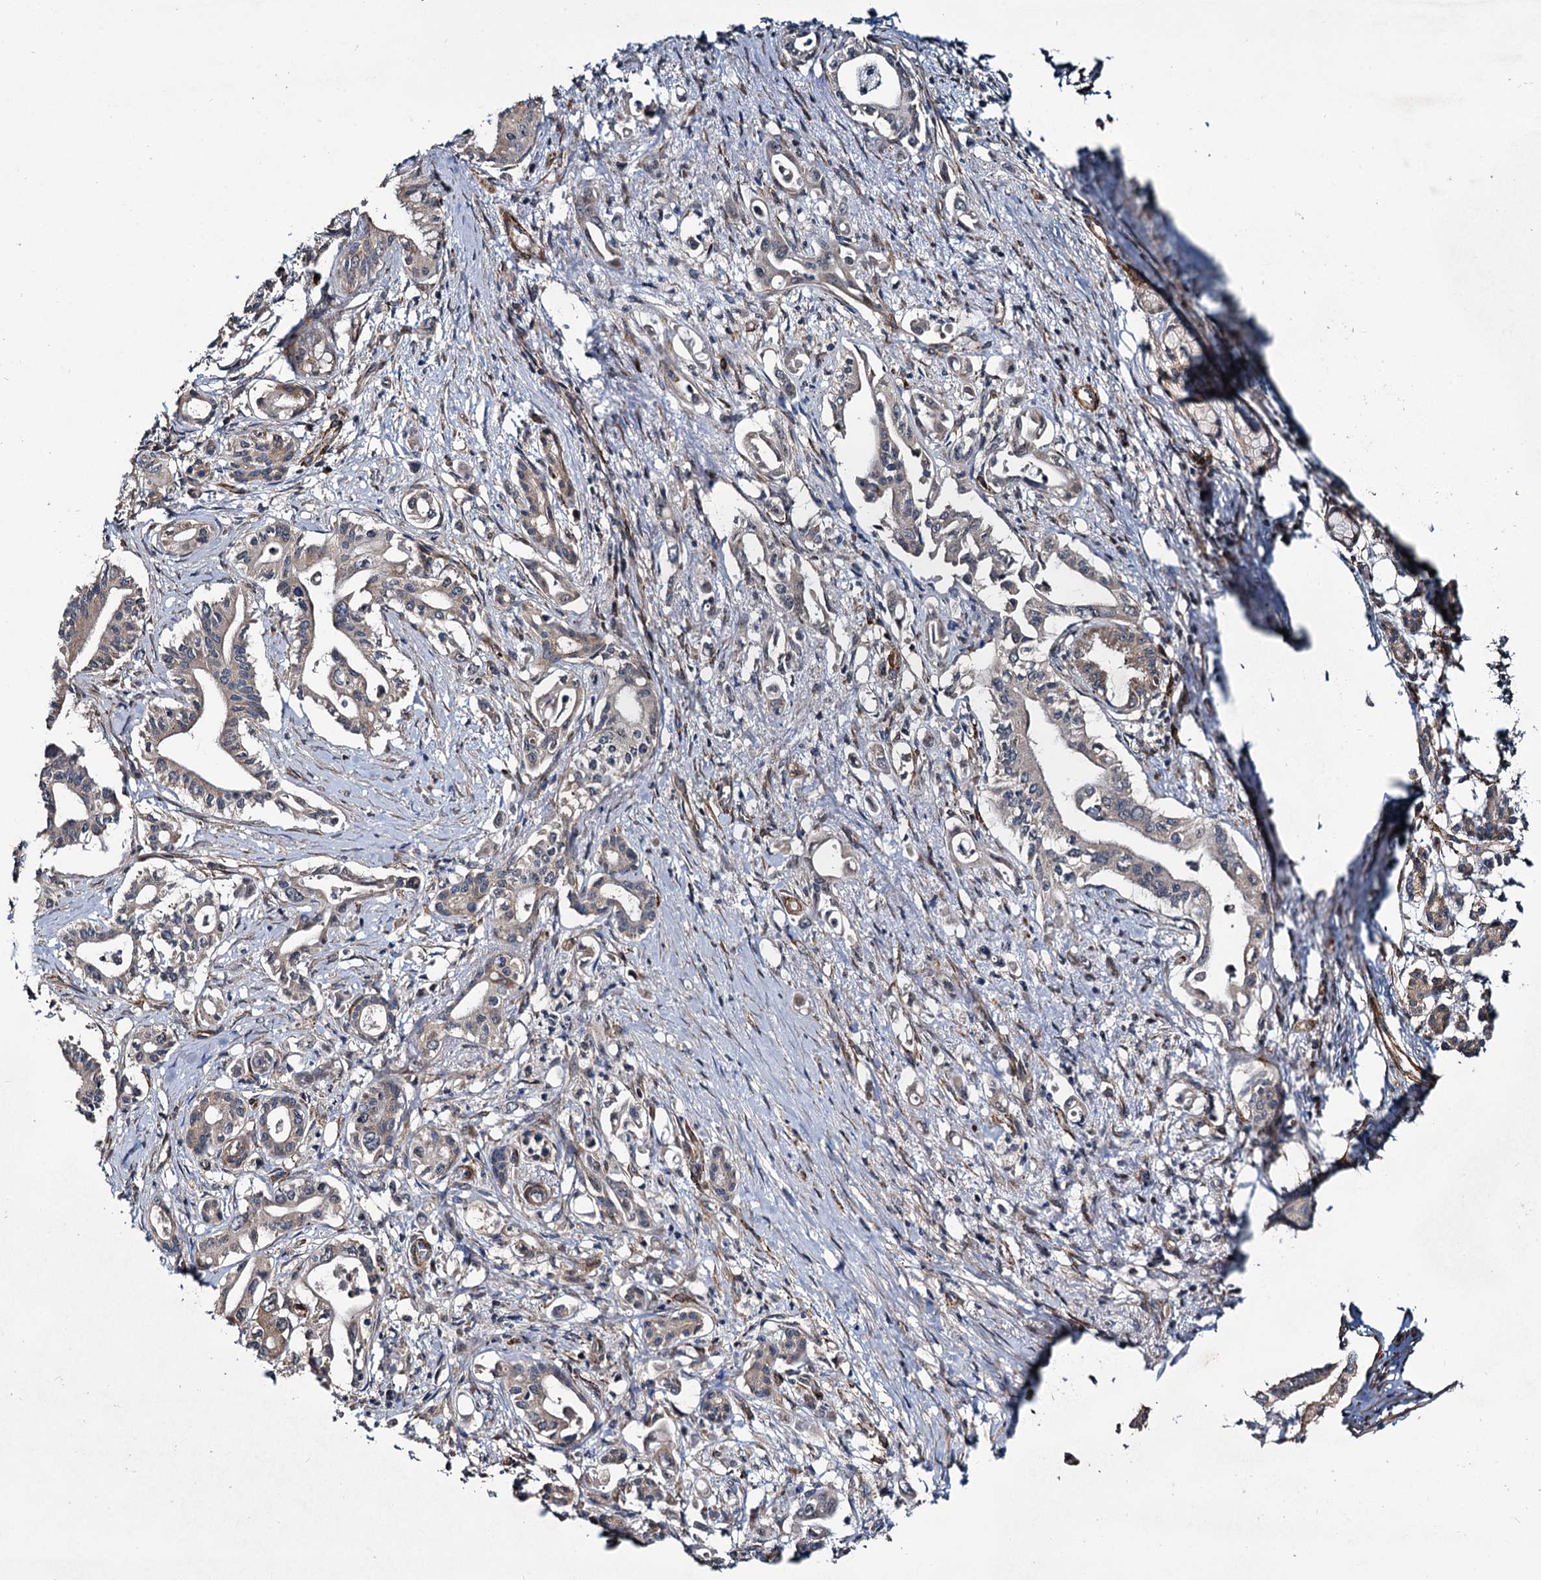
{"staining": {"intensity": "negative", "quantity": "none", "location": "none"}, "tissue": "pancreatic cancer", "cell_type": "Tumor cells", "image_type": "cancer", "snomed": [{"axis": "morphology", "description": "Adenocarcinoma, NOS"}, {"axis": "topography", "description": "Pancreas"}], "caption": "An image of human pancreatic cancer is negative for staining in tumor cells.", "gene": "ARHGAP42", "patient": {"sex": "female", "age": 77}}